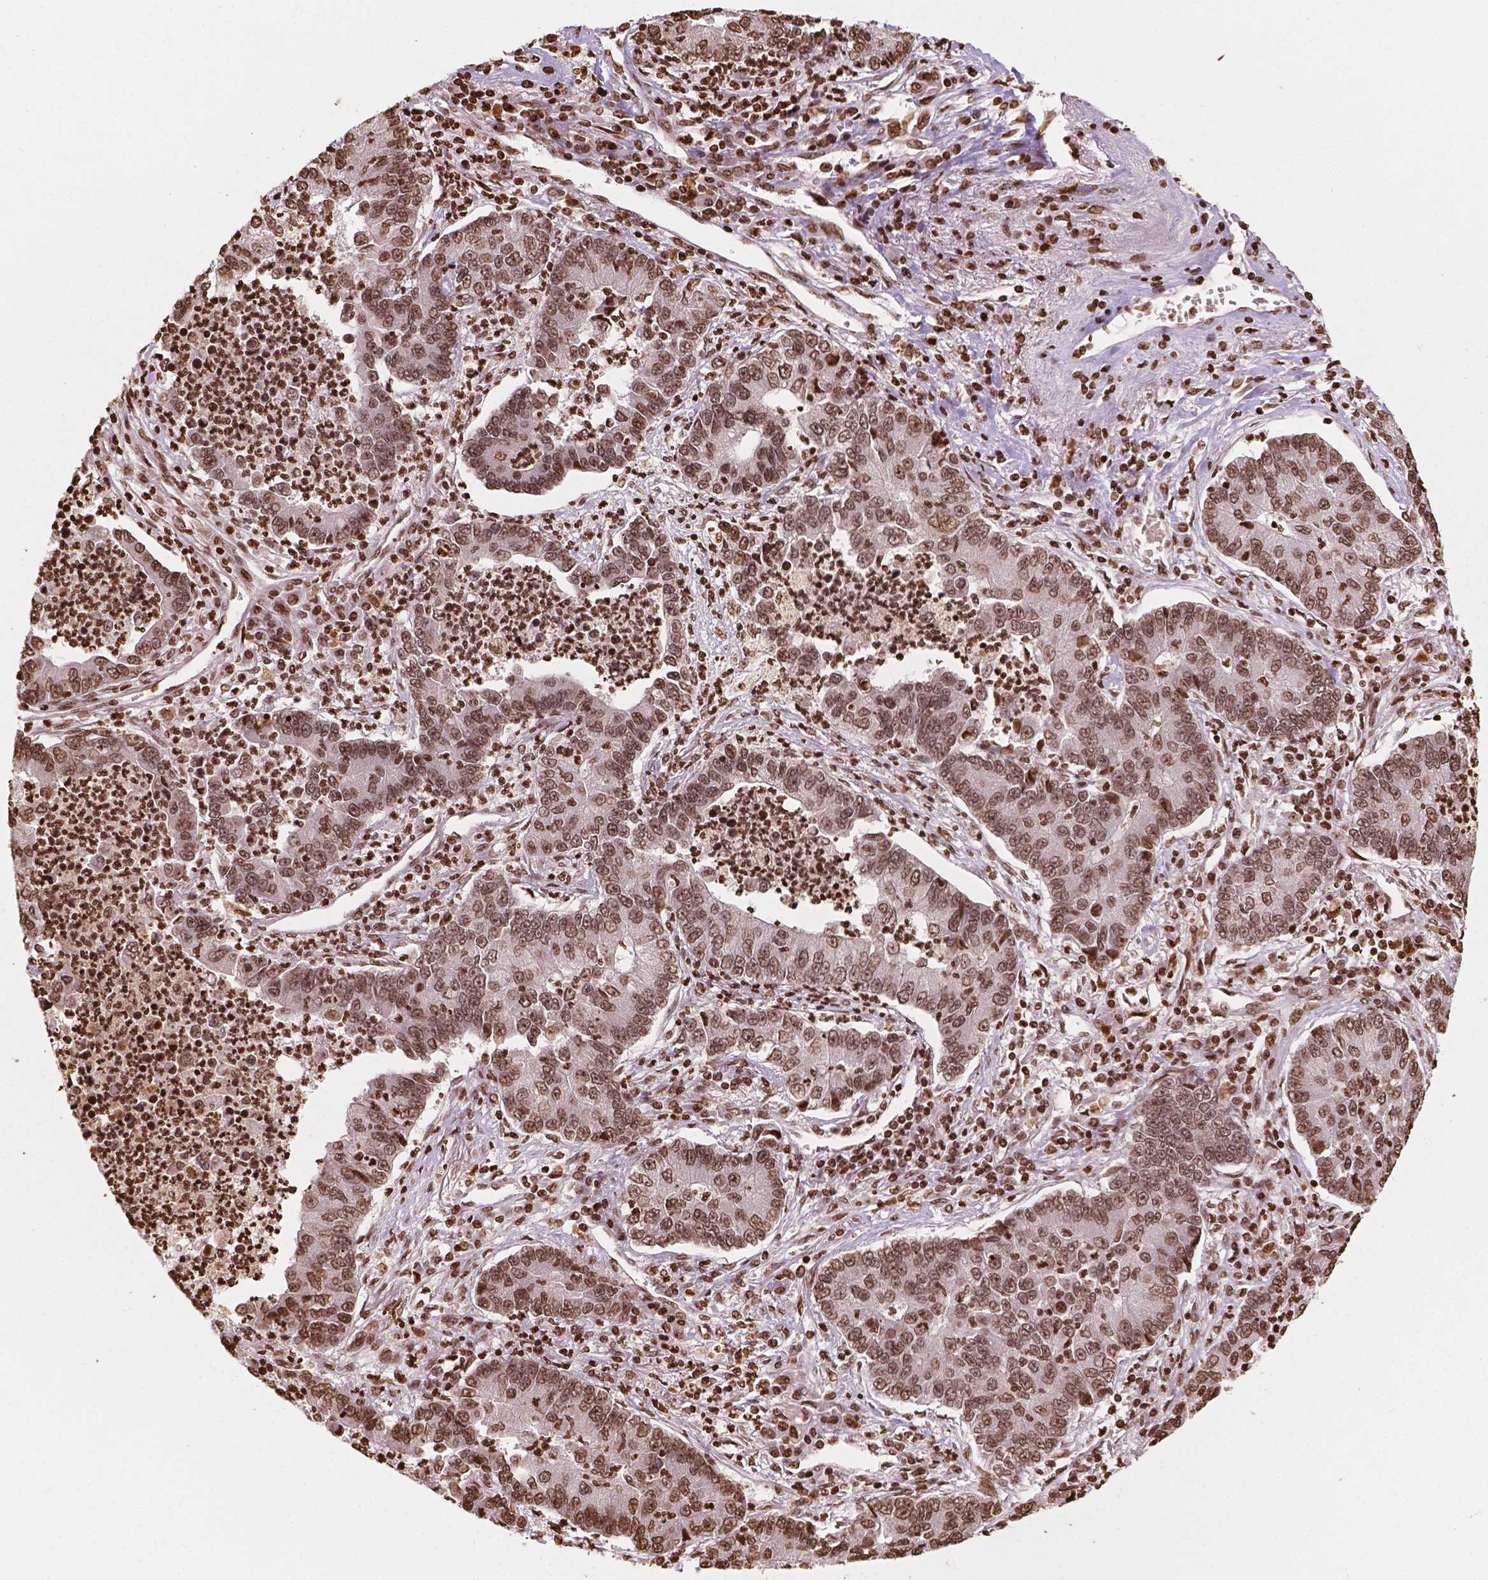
{"staining": {"intensity": "moderate", "quantity": ">75%", "location": "nuclear"}, "tissue": "lung cancer", "cell_type": "Tumor cells", "image_type": "cancer", "snomed": [{"axis": "morphology", "description": "Adenocarcinoma, NOS"}, {"axis": "topography", "description": "Lung"}], "caption": "A photomicrograph of lung adenocarcinoma stained for a protein exhibits moderate nuclear brown staining in tumor cells.", "gene": "H3C7", "patient": {"sex": "female", "age": 57}}